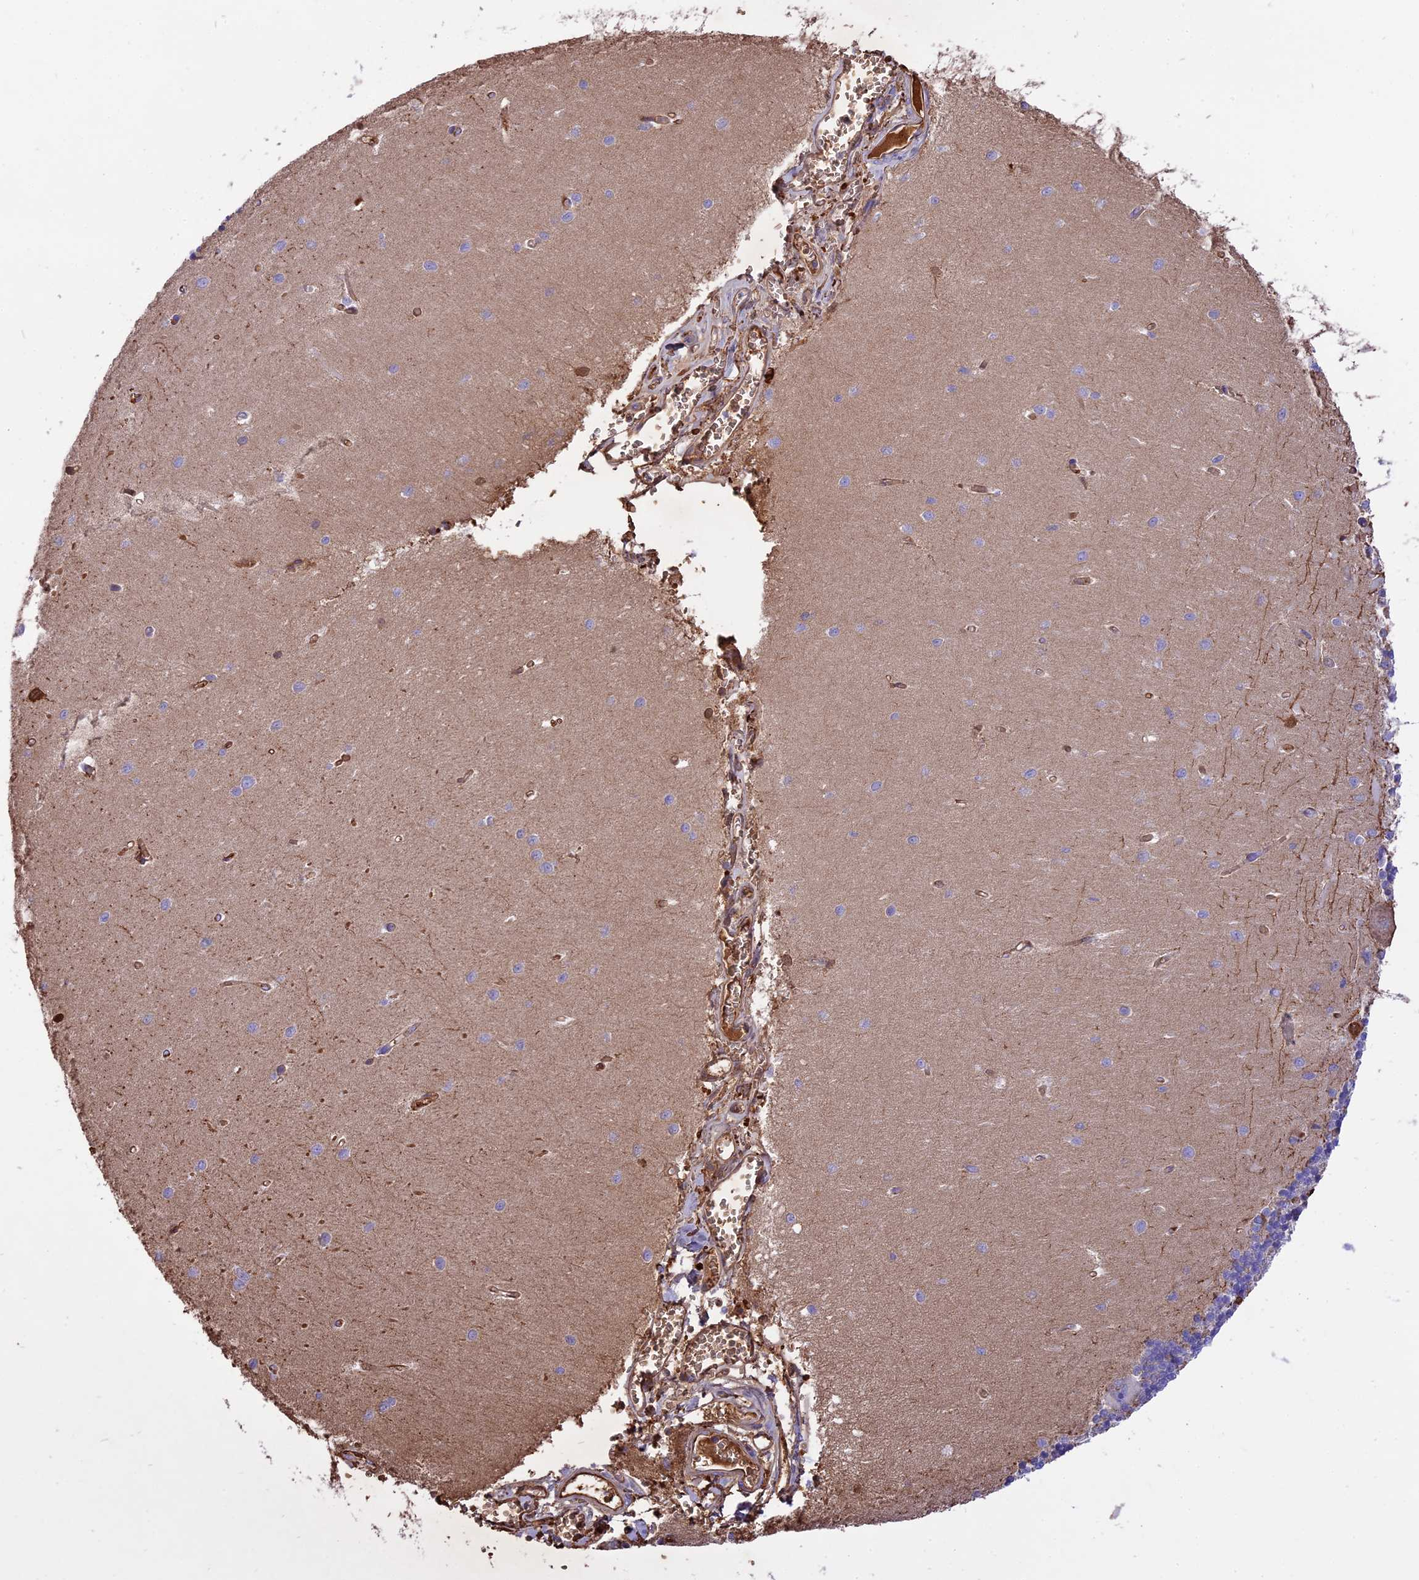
{"staining": {"intensity": "weak", "quantity": "25%-75%", "location": "cytoplasmic/membranous"}, "tissue": "cerebellum", "cell_type": "Cells in granular layer", "image_type": "normal", "snomed": [{"axis": "morphology", "description": "Normal tissue, NOS"}, {"axis": "topography", "description": "Cerebellum"}], "caption": "Immunohistochemistry (IHC) staining of benign cerebellum, which demonstrates low levels of weak cytoplasmic/membranous staining in about 25%-75% of cells in granular layer indicating weak cytoplasmic/membranous protein staining. The staining was performed using DAB (3,3'-diaminobenzidine) (brown) for protein detection and nuclei were counterstained in hematoxylin (blue).", "gene": "TTC4", "patient": {"sex": "male", "age": 37}}